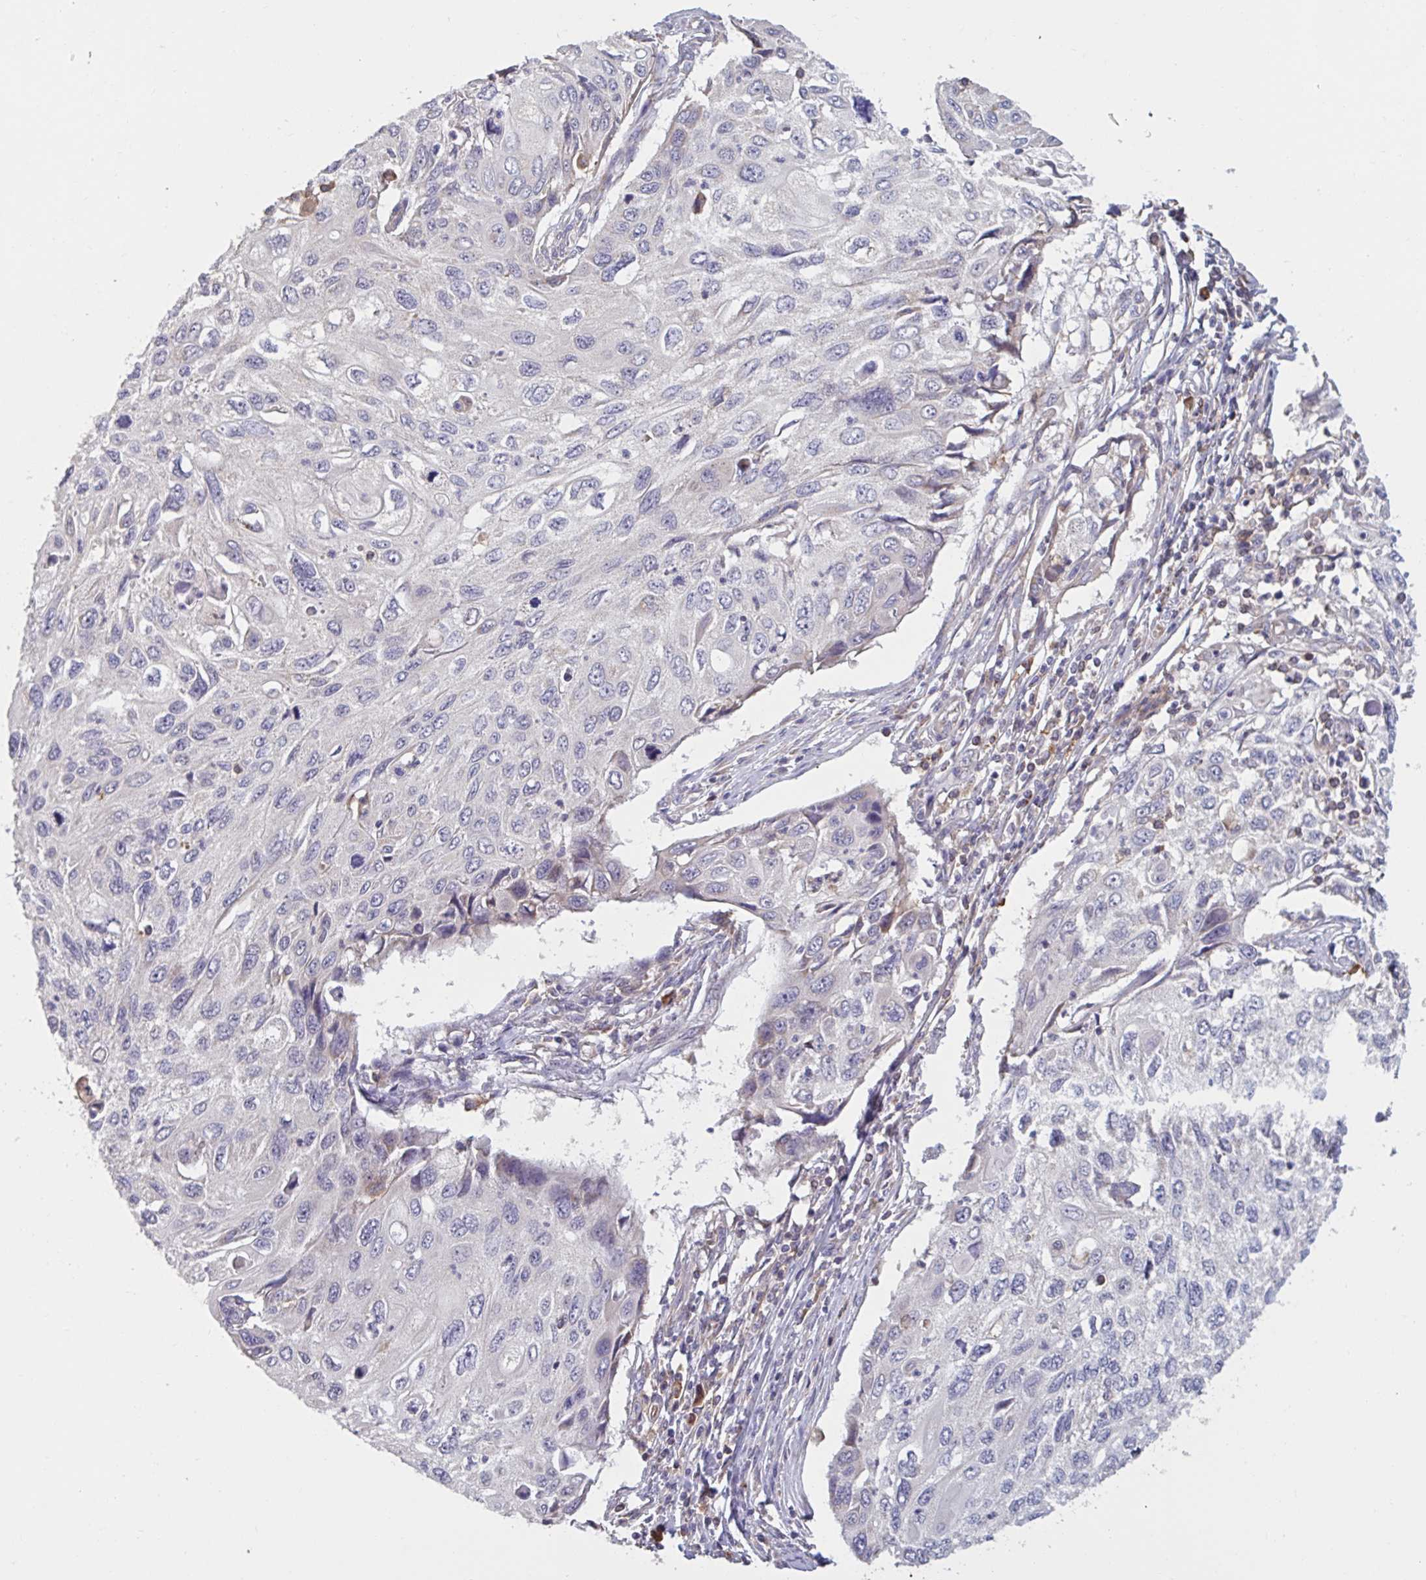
{"staining": {"intensity": "negative", "quantity": "none", "location": "none"}, "tissue": "cervical cancer", "cell_type": "Tumor cells", "image_type": "cancer", "snomed": [{"axis": "morphology", "description": "Squamous cell carcinoma, NOS"}, {"axis": "topography", "description": "Cervix"}], "caption": "Image shows no protein staining in tumor cells of cervical squamous cell carcinoma tissue.", "gene": "CD1E", "patient": {"sex": "female", "age": 70}}